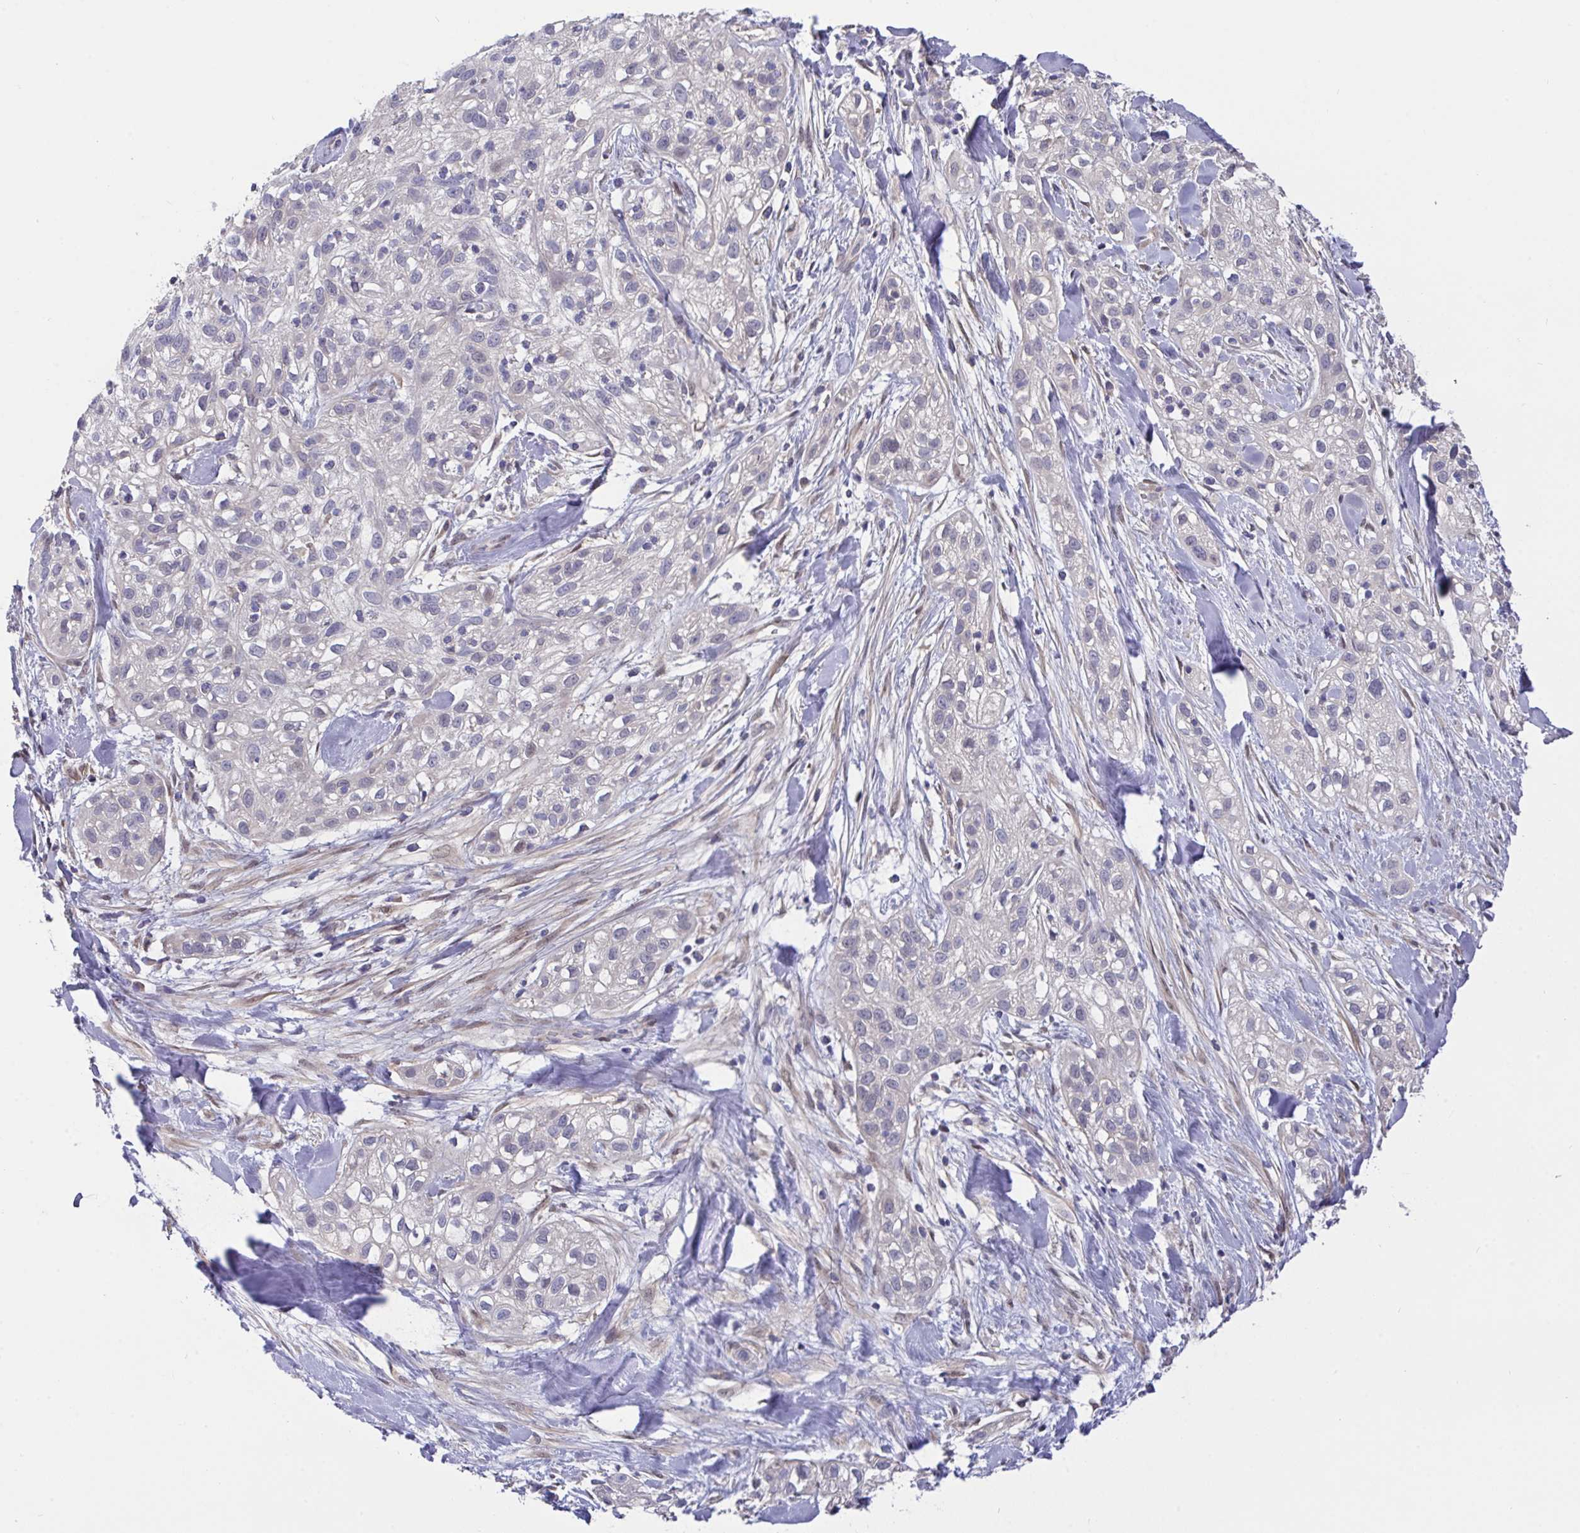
{"staining": {"intensity": "negative", "quantity": "none", "location": "none"}, "tissue": "skin cancer", "cell_type": "Tumor cells", "image_type": "cancer", "snomed": [{"axis": "morphology", "description": "Squamous cell carcinoma, NOS"}, {"axis": "topography", "description": "Skin"}], "caption": "Photomicrograph shows no significant protein staining in tumor cells of skin squamous cell carcinoma.", "gene": "L3HYPDH", "patient": {"sex": "male", "age": 82}}